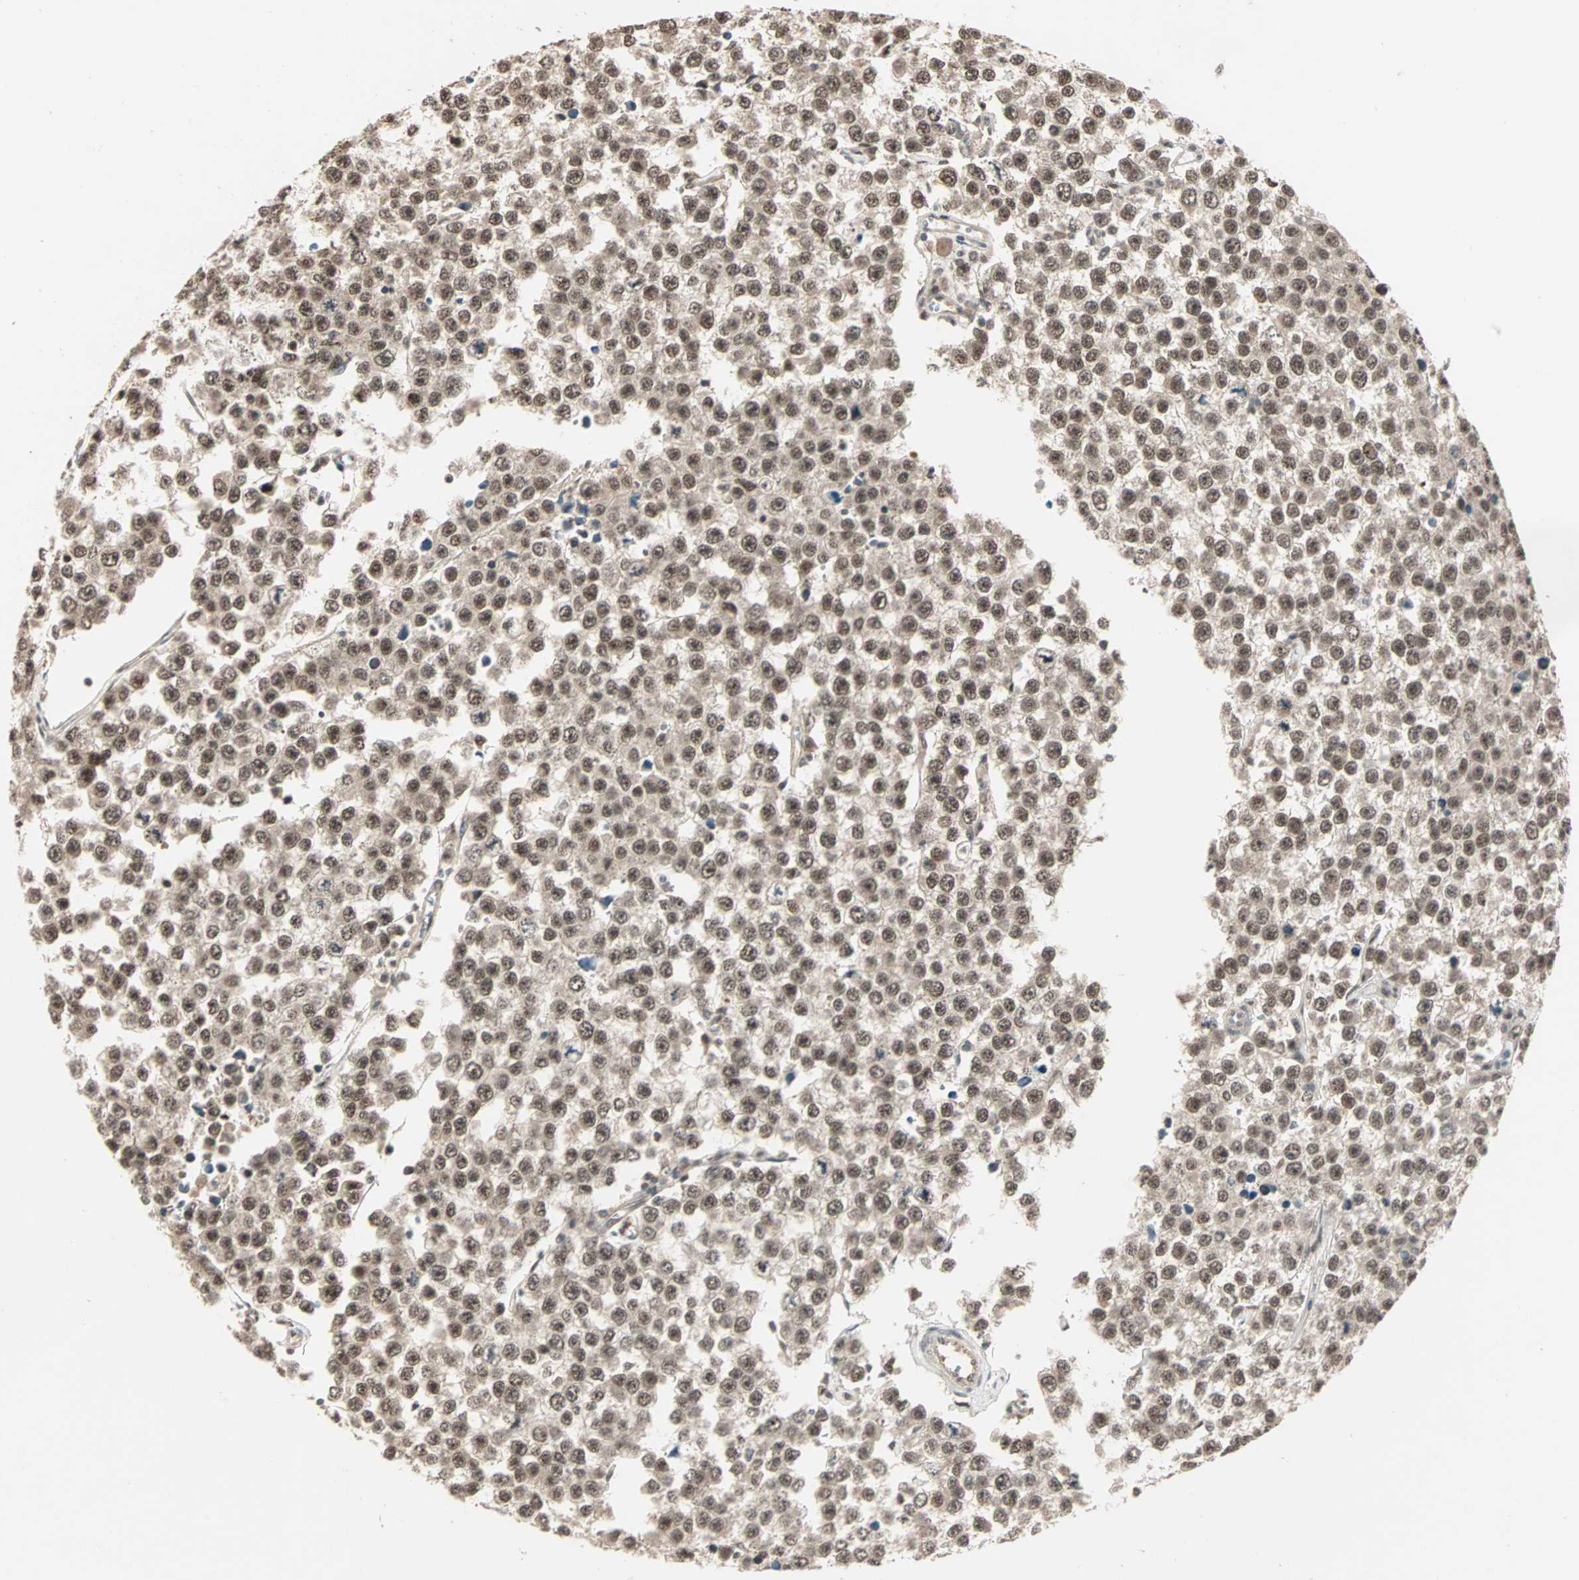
{"staining": {"intensity": "moderate", "quantity": ">75%", "location": "nuclear"}, "tissue": "testis cancer", "cell_type": "Tumor cells", "image_type": "cancer", "snomed": [{"axis": "morphology", "description": "Seminoma, NOS"}, {"axis": "morphology", "description": "Carcinoma, Embryonal, NOS"}, {"axis": "topography", "description": "Testis"}], "caption": "DAB immunohistochemical staining of testis cancer (seminoma) displays moderate nuclear protein expression in approximately >75% of tumor cells.", "gene": "ZNF701", "patient": {"sex": "male", "age": 52}}